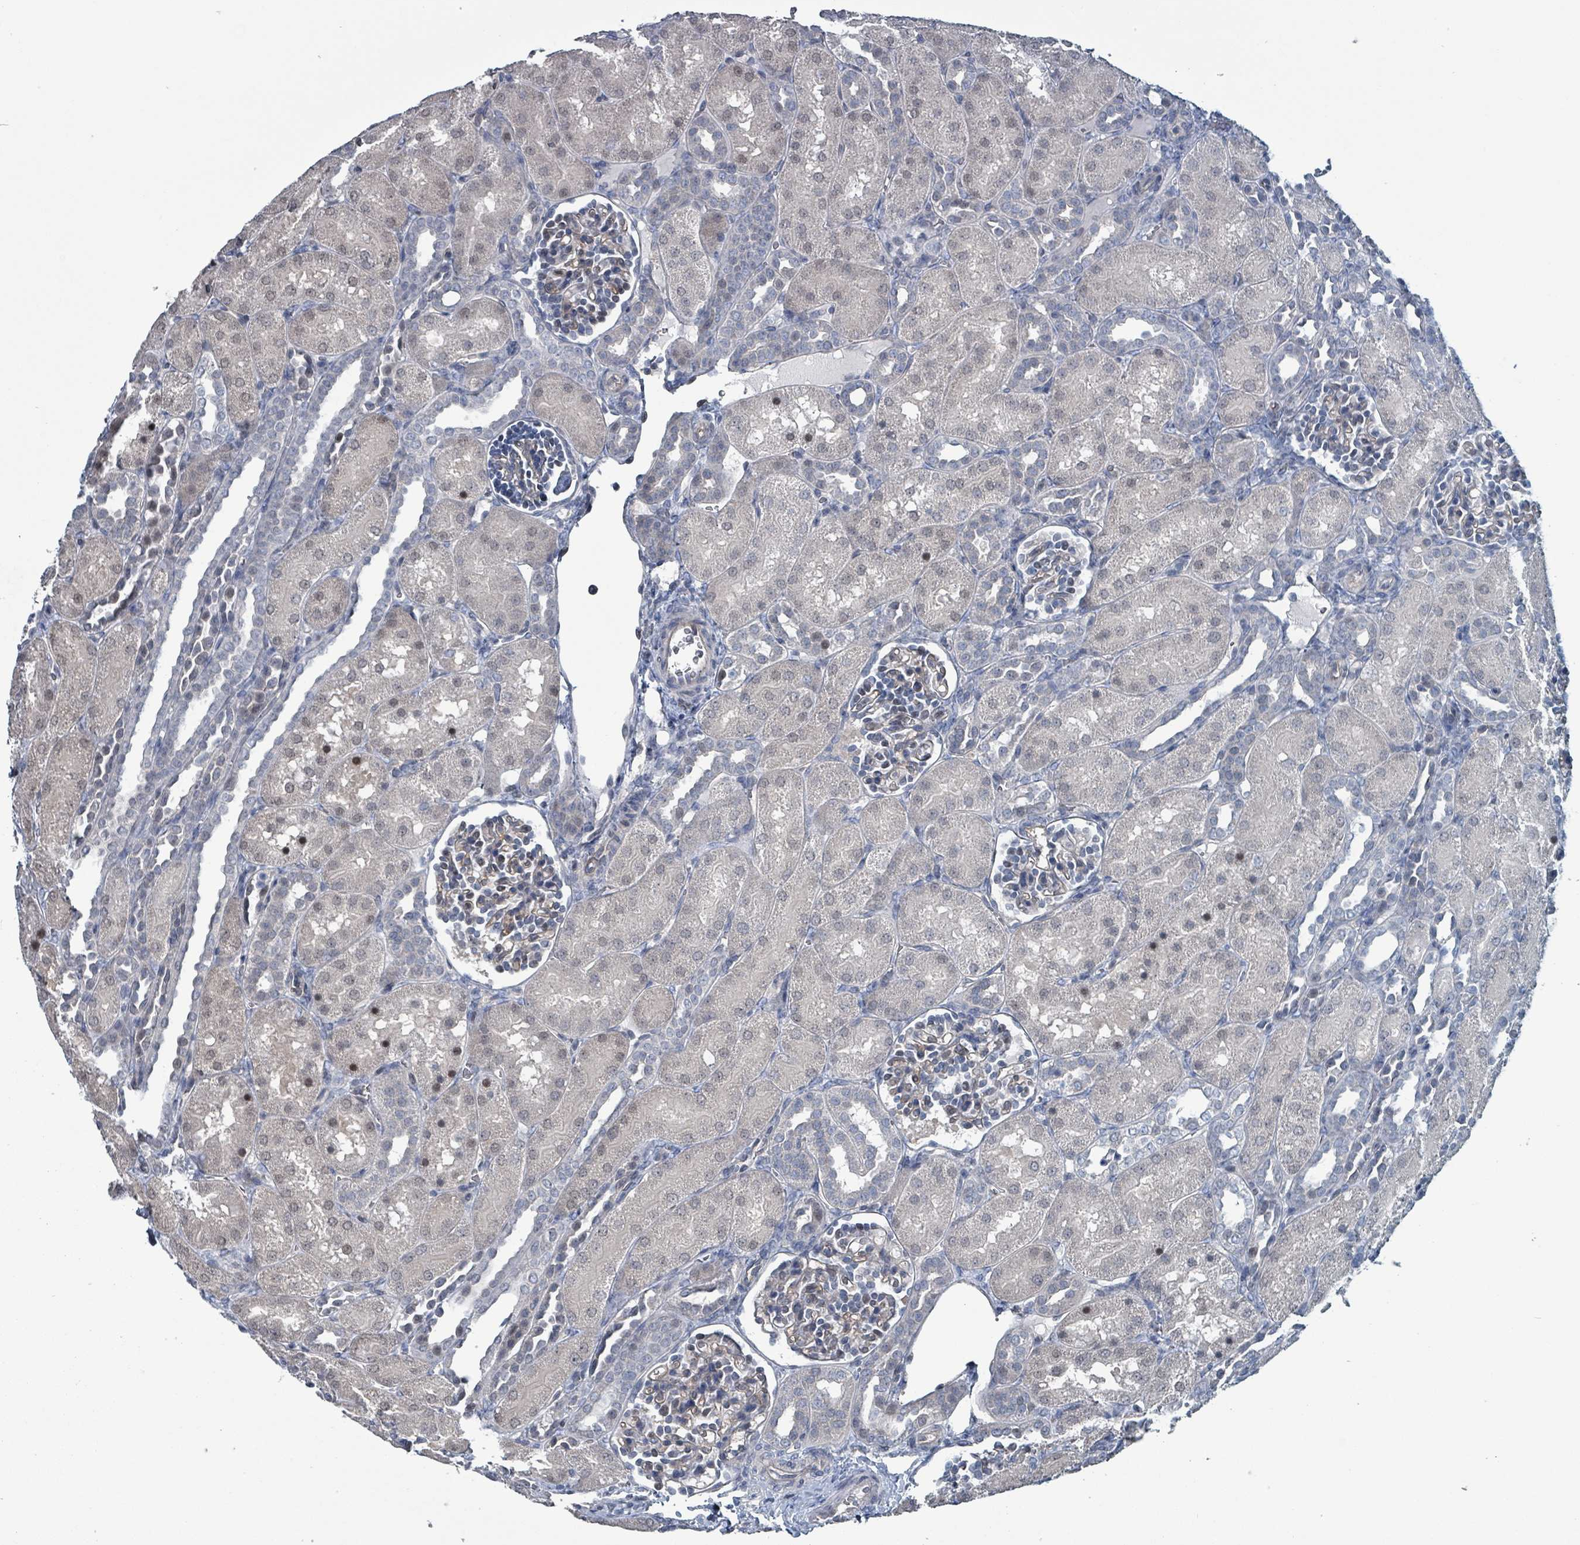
{"staining": {"intensity": "moderate", "quantity": "<25%", "location": "nuclear"}, "tissue": "kidney", "cell_type": "Cells in glomeruli", "image_type": "normal", "snomed": [{"axis": "morphology", "description": "Normal tissue, NOS"}, {"axis": "topography", "description": "Kidney"}], "caption": "Moderate nuclear protein staining is seen in about <25% of cells in glomeruli in kidney. Ihc stains the protein of interest in brown and the nuclei are stained blue.", "gene": "BIVM", "patient": {"sex": "male", "age": 1}}